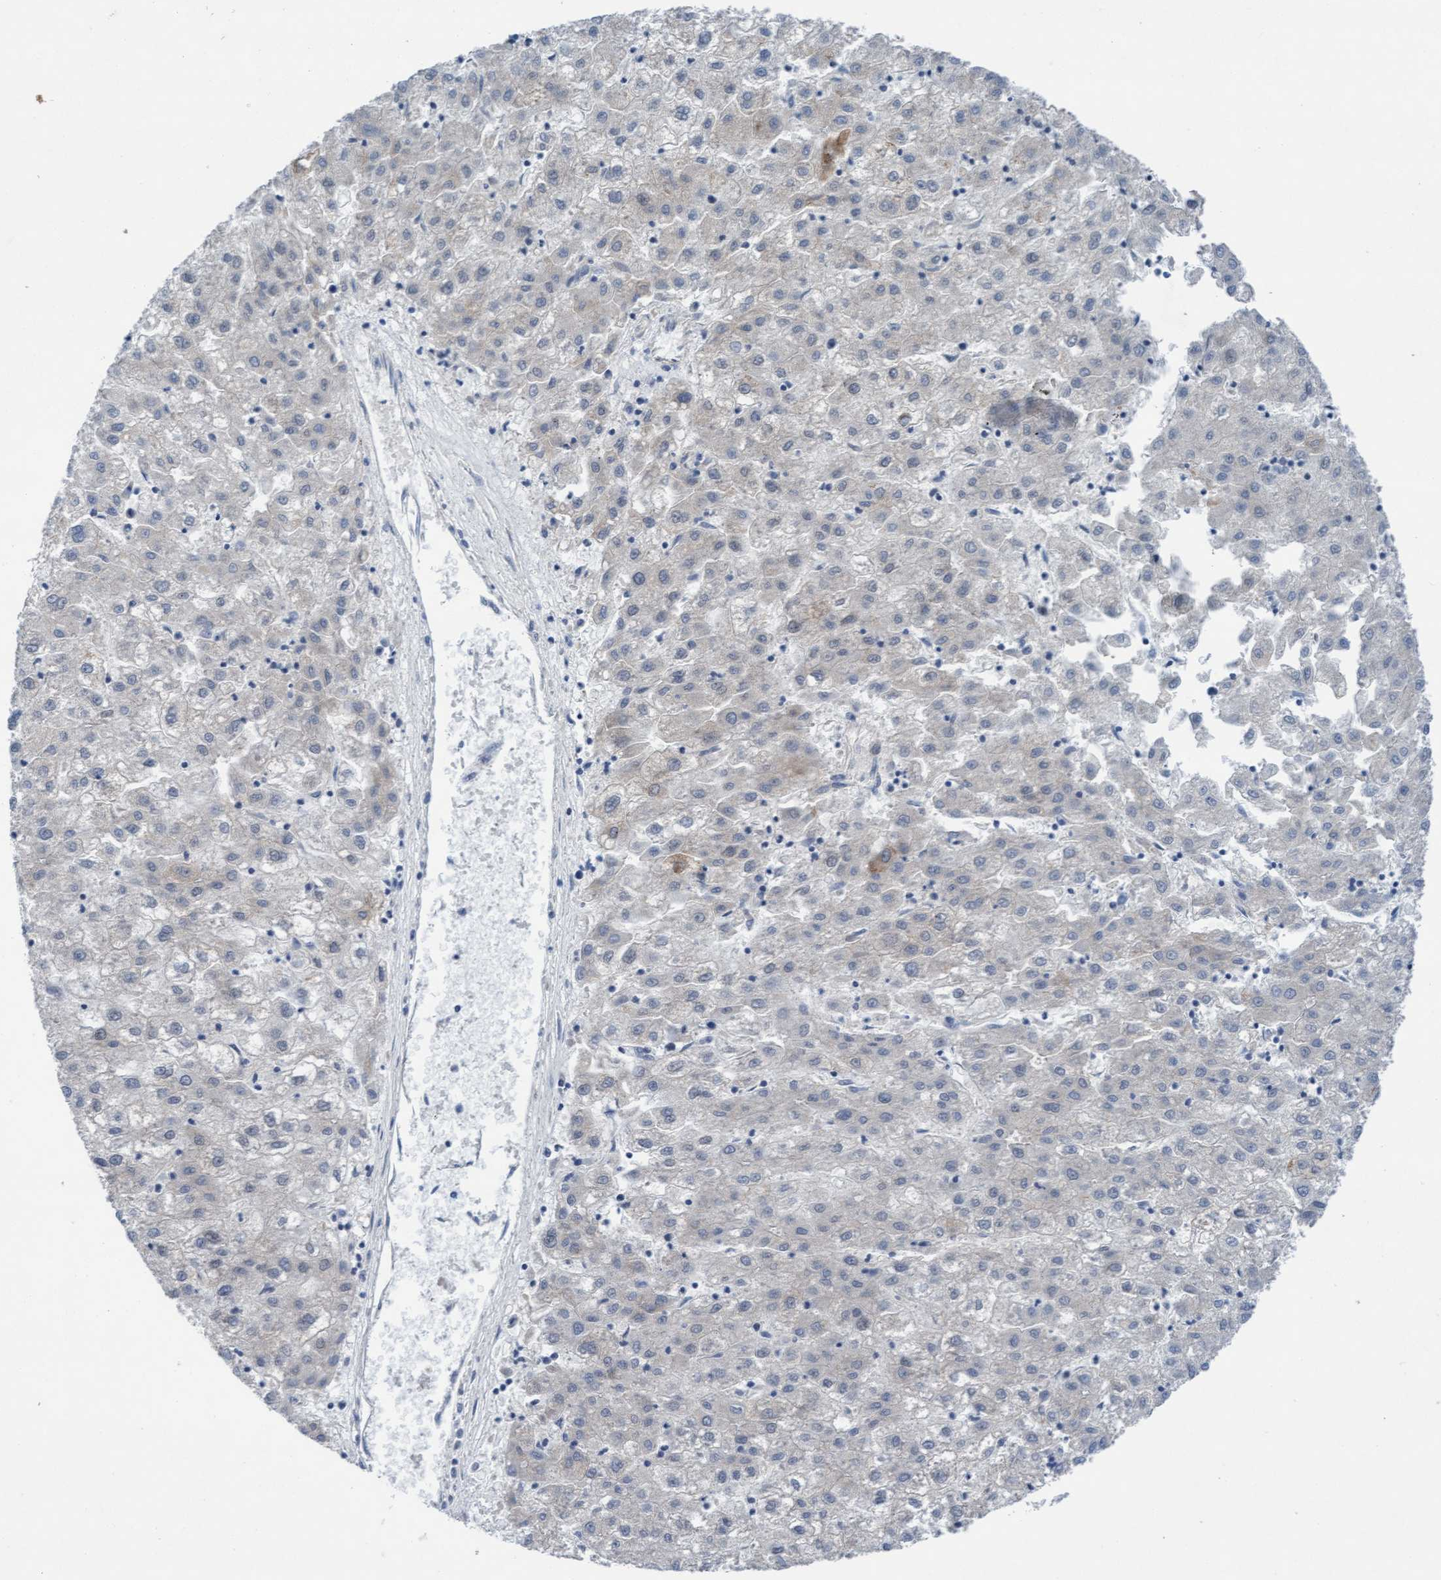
{"staining": {"intensity": "negative", "quantity": "none", "location": "none"}, "tissue": "liver cancer", "cell_type": "Tumor cells", "image_type": "cancer", "snomed": [{"axis": "morphology", "description": "Carcinoma, Hepatocellular, NOS"}, {"axis": "topography", "description": "Liver"}], "caption": "Human liver cancer stained for a protein using immunohistochemistry (IHC) demonstrates no positivity in tumor cells.", "gene": "PLCD1", "patient": {"sex": "male", "age": 72}}